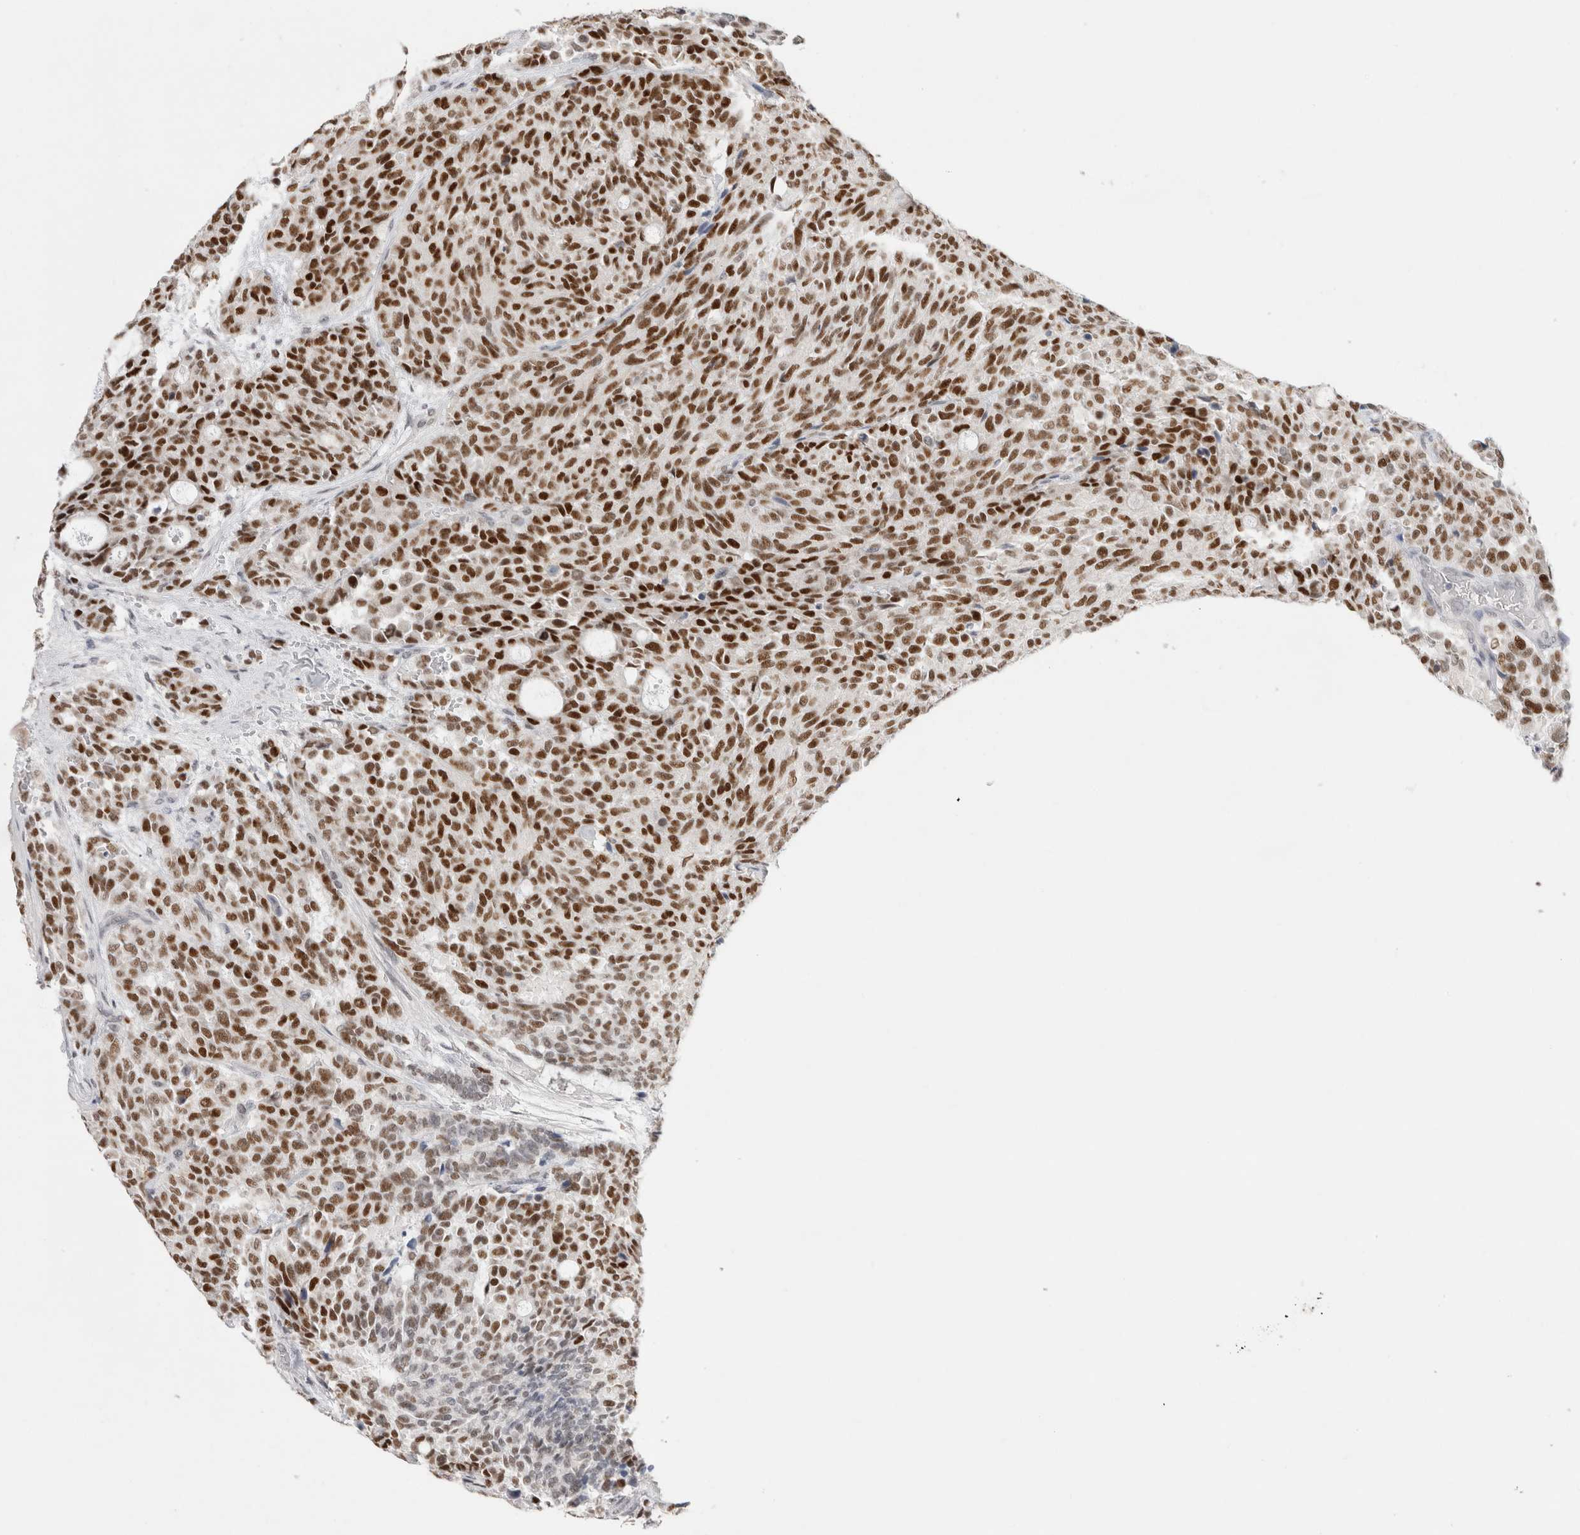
{"staining": {"intensity": "strong", "quantity": ">75%", "location": "nuclear"}, "tissue": "carcinoid", "cell_type": "Tumor cells", "image_type": "cancer", "snomed": [{"axis": "morphology", "description": "Carcinoid, malignant, NOS"}, {"axis": "topography", "description": "Pancreas"}], "caption": "Carcinoid tissue displays strong nuclear positivity in about >75% of tumor cells, visualized by immunohistochemistry.", "gene": "RECQL4", "patient": {"sex": "female", "age": 54}}